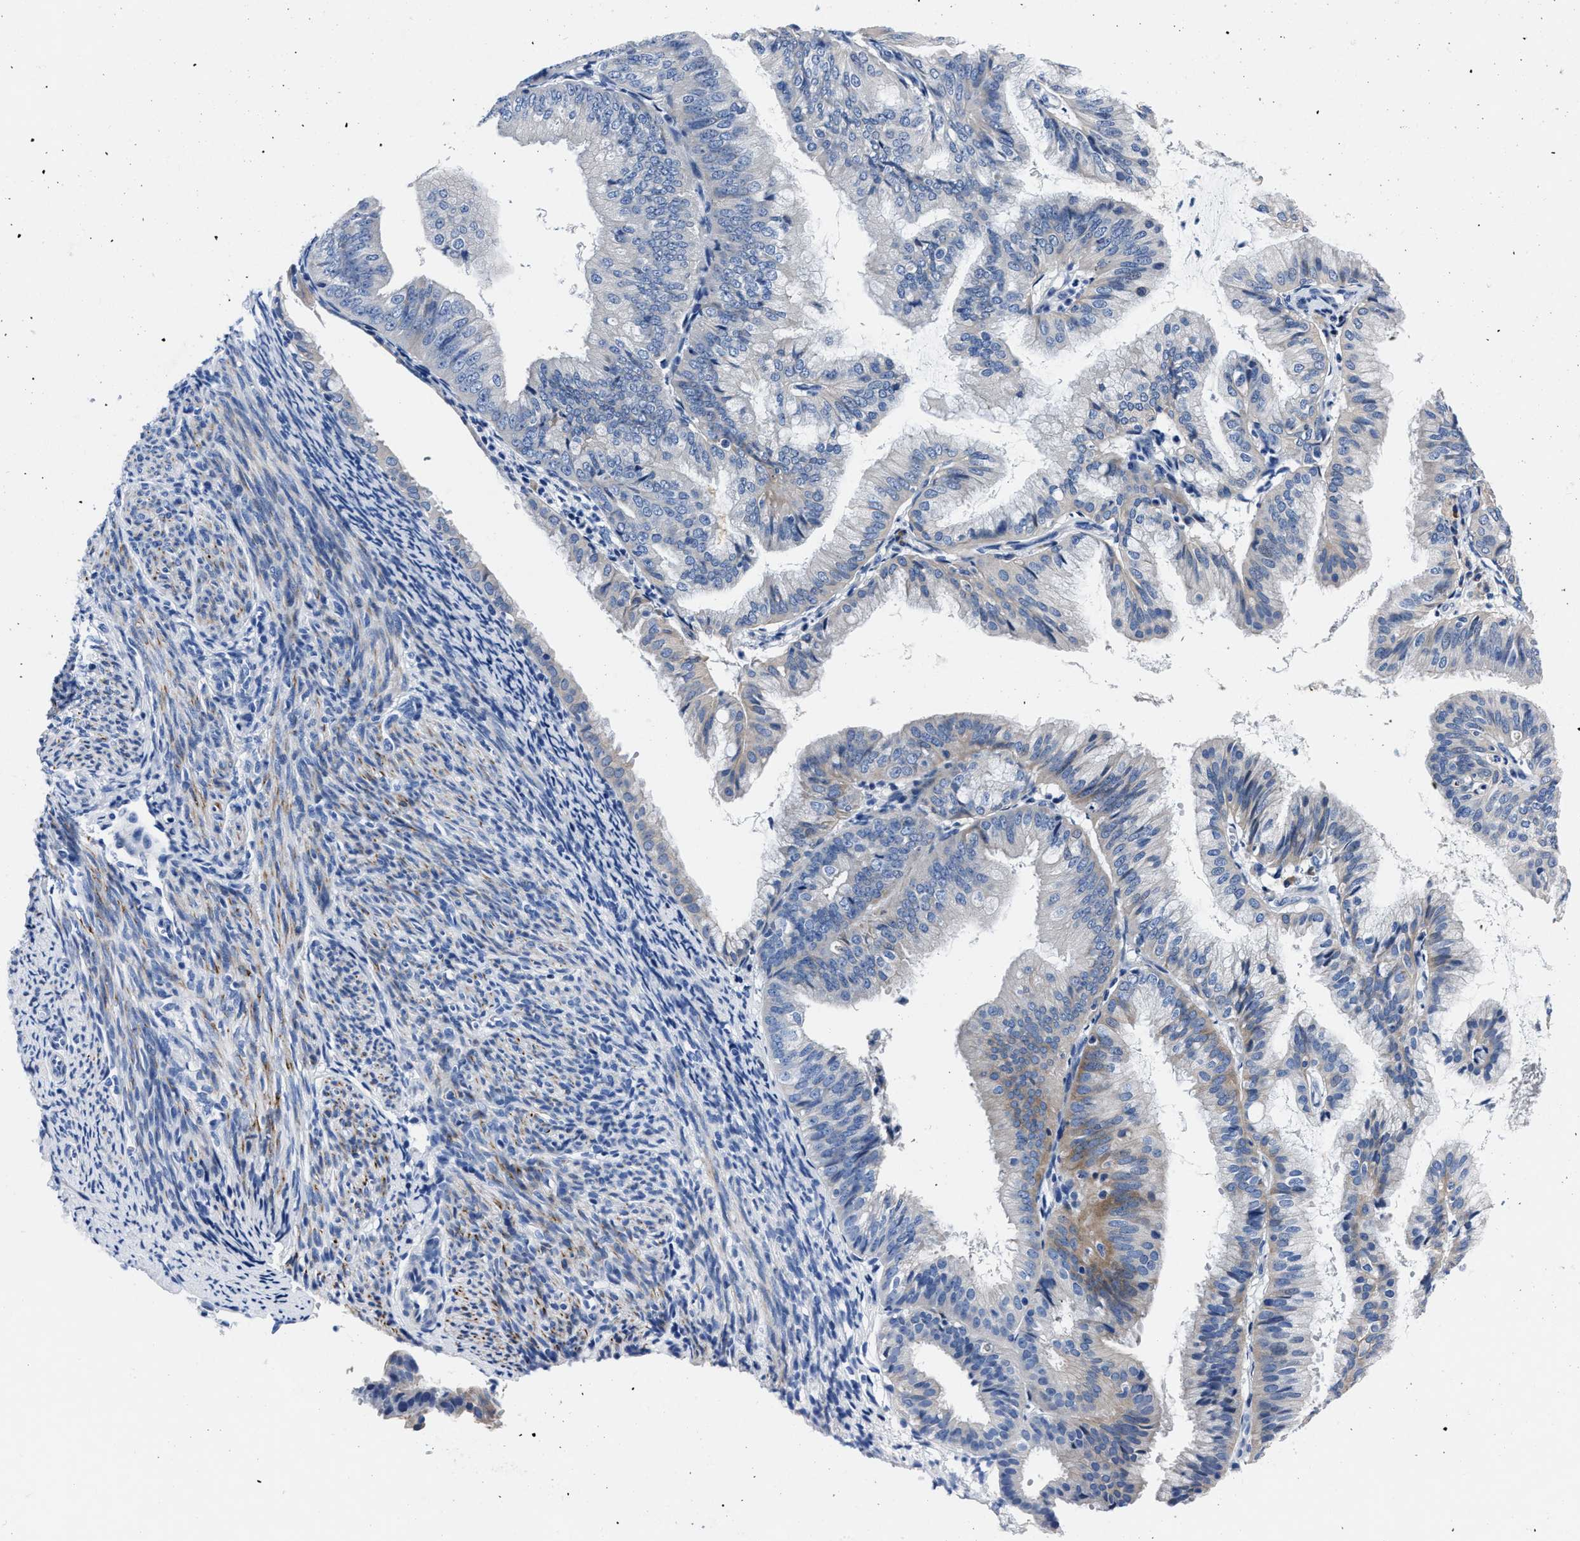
{"staining": {"intensity": "weak", "quantity": "<25%", "location": "cytoplasmic/membranous"}, "tissue": "endometrial cancer", "cell_type": "Tumor cells", "image_type": "cancer", "snomed": [{"axis": "morphology", "description": "Adenocarcinoma, NOS"}, {"axis": "topography", "description": "Endometrium"}], "caption": "Immunohistochemistry image of neoplastic tissue: endometrial cancer (adenocarcinoma) stained with DAB displays no significant protein staining in tumor cells.", "gene": "MOV10L1", "patient": {"sex": "female", "age": 63}}